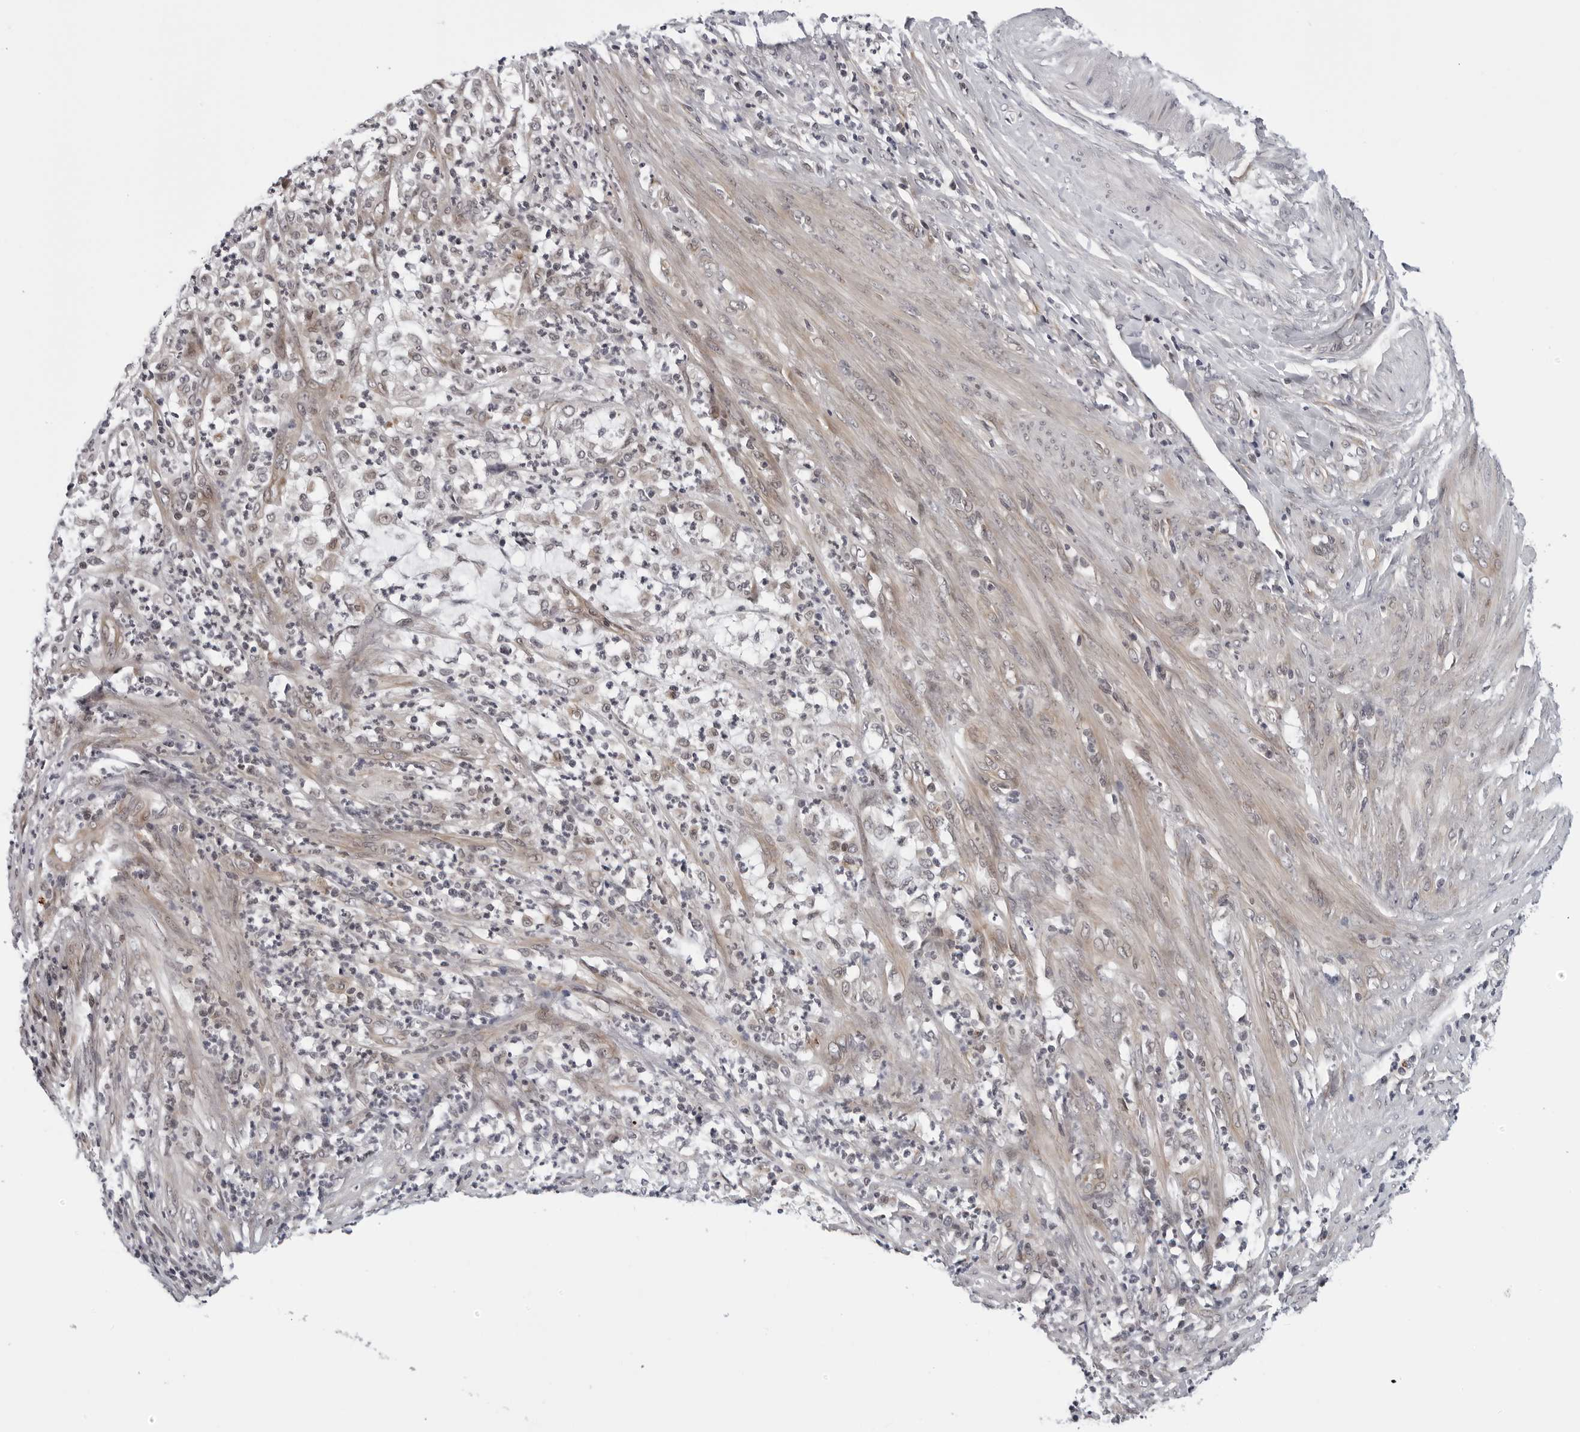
{"staining": {"intensity": "negative", "quantity": "none", "location": "none"}, "tissue": "endometrial cancer", "cell_type": "Tumor cells", "image_type": "cancer", "snomed": [{"axis": "morphology", "description": "Adenocarcinoma, NOS"}, {"axis": "topography", "description": "Endometrium"}], "caption": "The immunohistochemistry (IHC) histopathology image has no significant expression in tumor cells of endometrial cancer tissue.", "gene": "KIAA1614", "patient": {"sex": "female", "age": 49}}